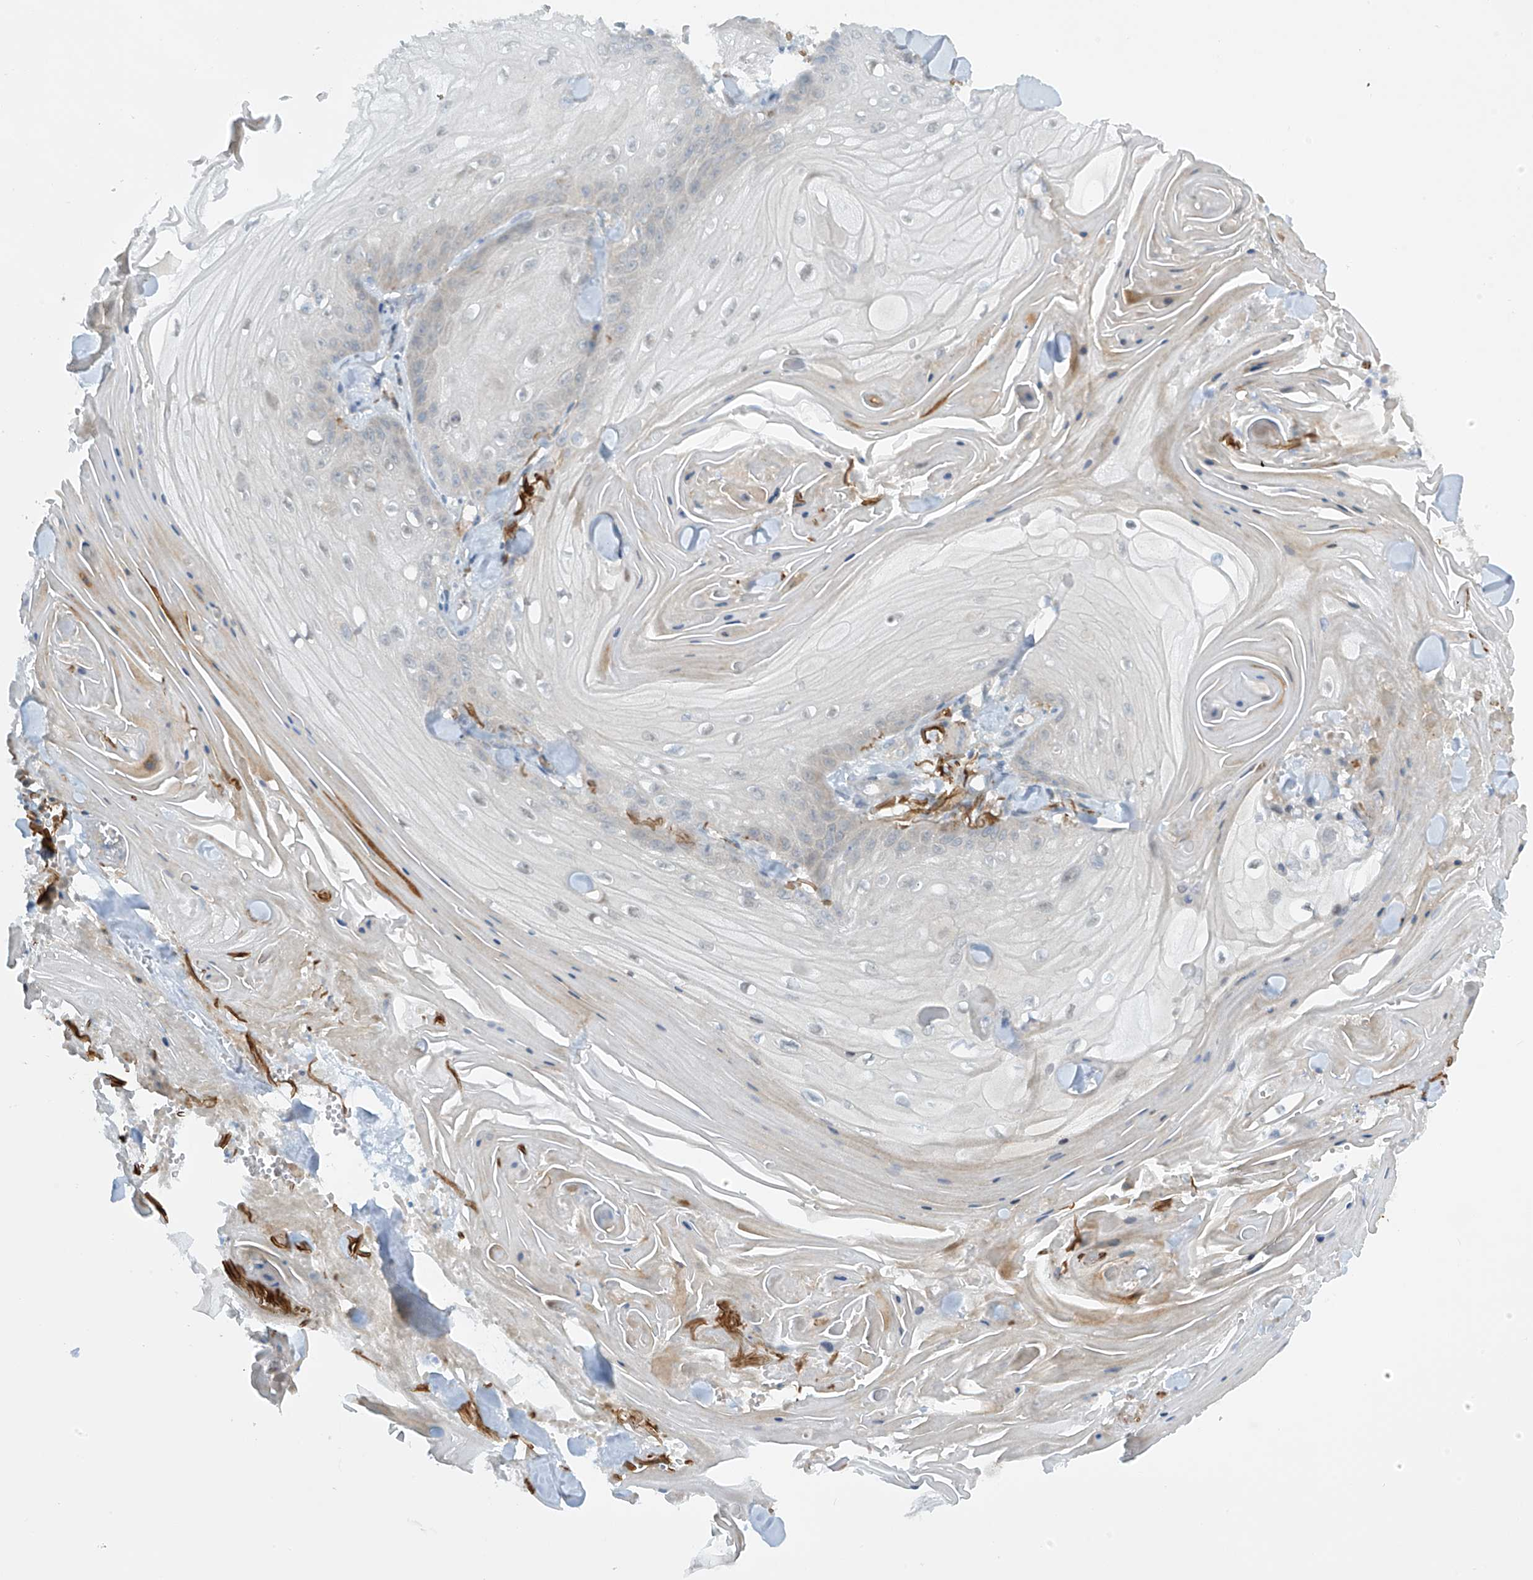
{"staining": {"intensity": "negative", "quantity": "none", "location": "none"}, "tissue": "skin cancer", "cell_type": "Tumor cells", "image_type": "cancer", "snomed": [{"axis": "morphology", "description": "Squamous cell carcinoma, NOS"}, {"axis": "topography", "description": "Skin"}], "caption": "Immunohistochemical staining of human skin cancer displays no significant positivity in tumor cells.", "gene": "FSD1L", "patient": {"sex": "male", "age": 74}}